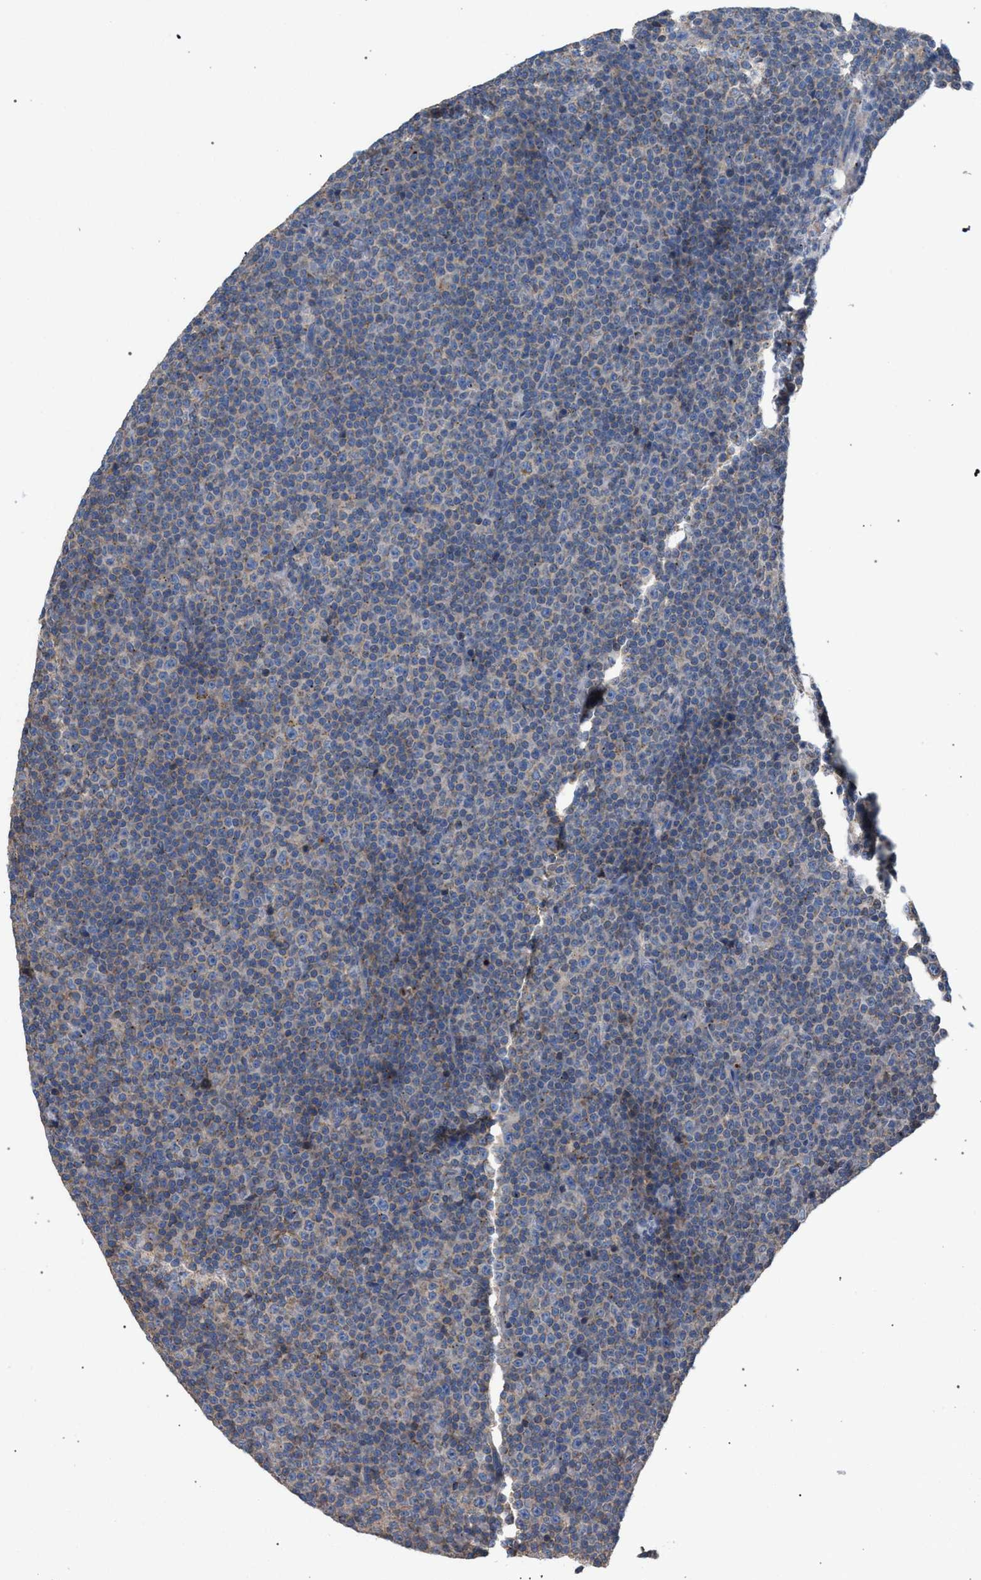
{"staining": {"intensity": "negative", "quantity": "none", "location": "none"}, "tissue": "lymphoma", "cell_type": "Tumor cells", "image_type": "cancer", "snomed": [{"axis": "morphology", "description": "Malignant lymphoma, non-Hodgkin's type, Low grade"}, {"axis": "topography", "description": "Lymph node"}], "caption": "Tumor cells show no significant positivity in malignant lymphoma, non-Hodgkin's type (low-grade).", "gene": "VPS13A", "patient": {"sex": "female", "age": 67}}